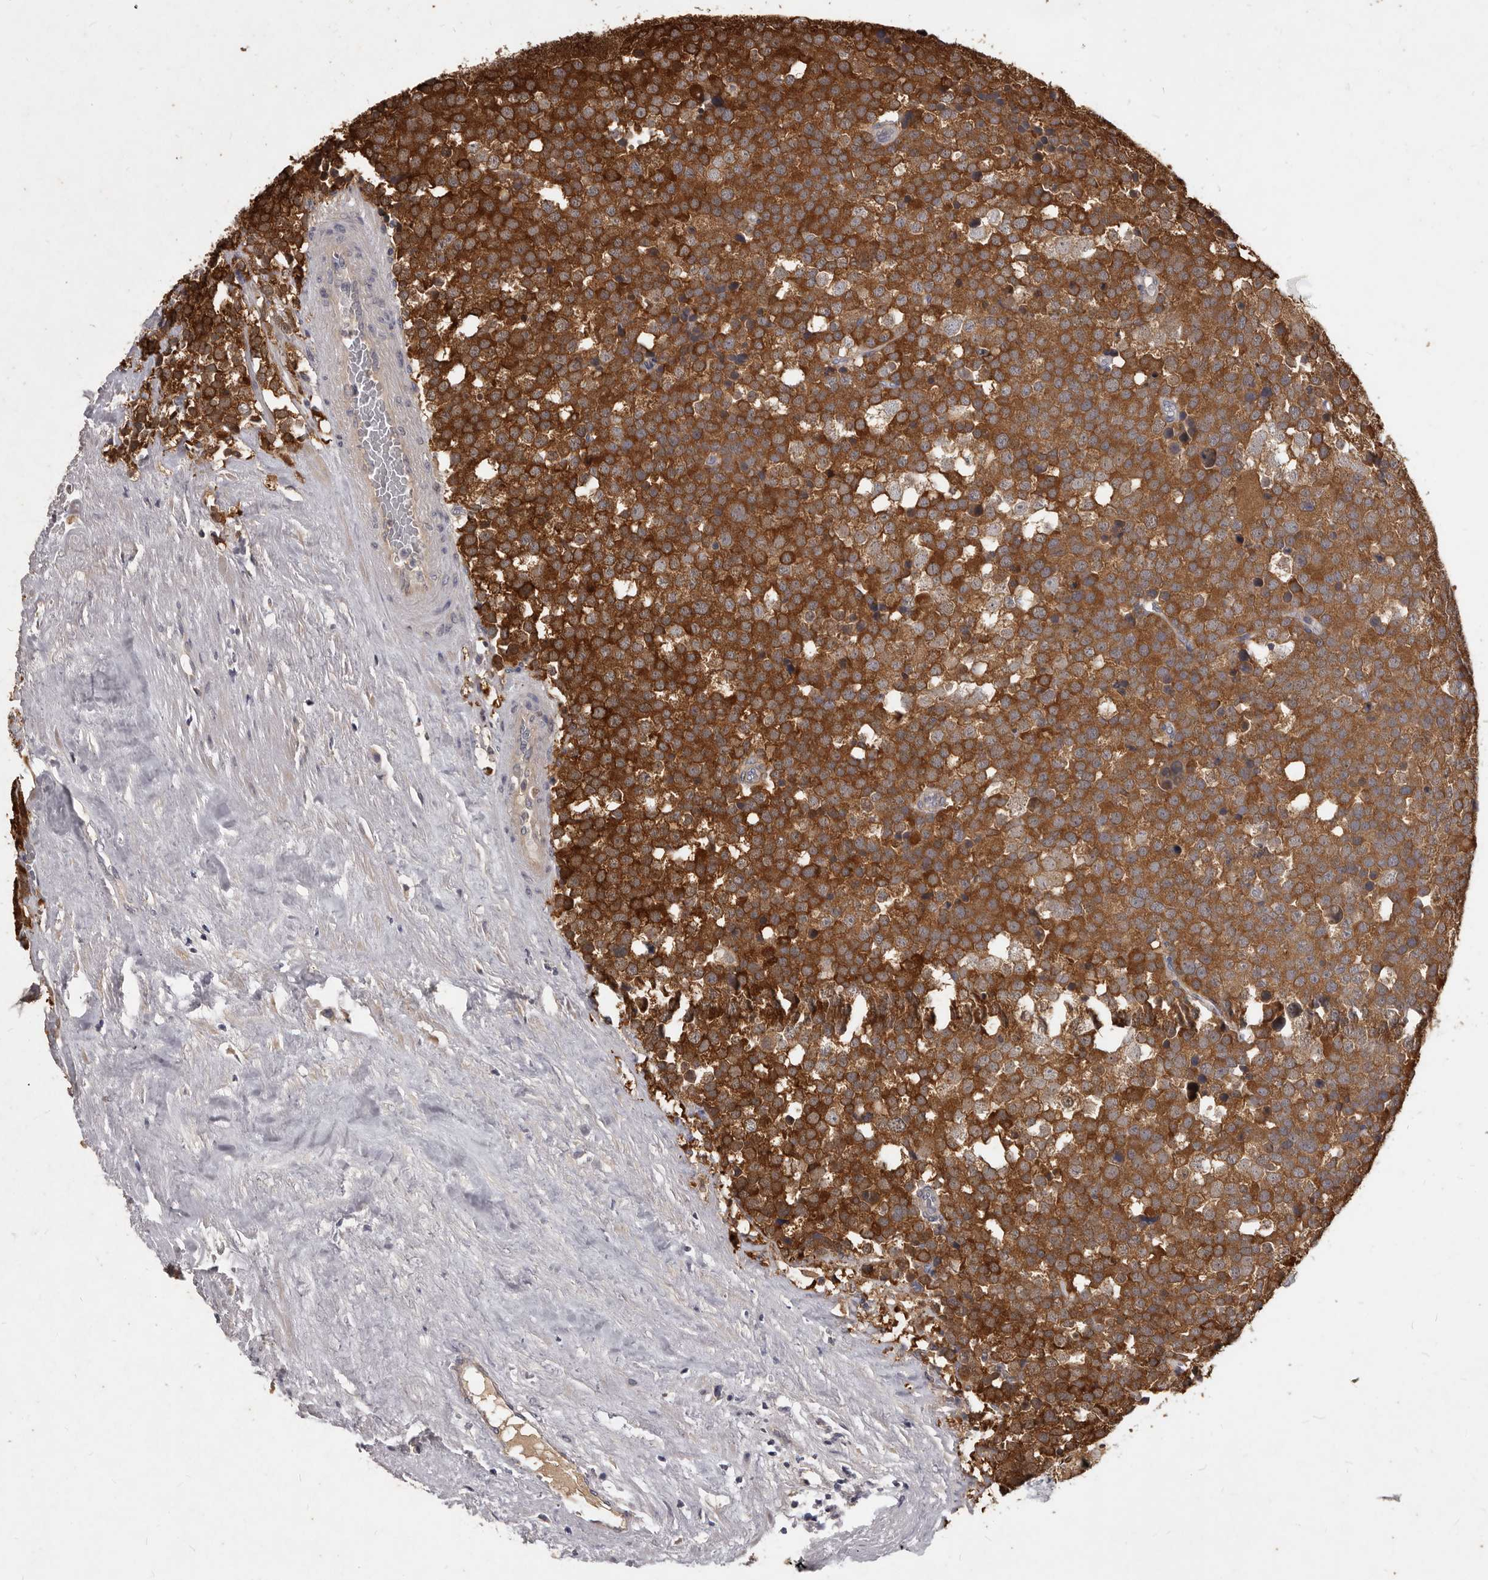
{"staining": {"intensity": "strong", "quantity": ">75%", "location": "cytoplasmic/membranous"}, "tissue": "testis cancer", "cell_type": "Tumor cells", "image_type": "cancer", "snomed": [{"axis": "morphology", "description": "Seminoma, NOS"}, {"axis": "topography", "description": "Testis"}], "caption": "This image exhibits testis cancer (seminoma) stained with immunohistochemistry to label a protein in brown. The cytoplasmic/membranous of tumor cells show strong positivity for the protein. Nuclei are counter-stained blue.", "gene": "GPRC5C", "patient": {"sex": "male", "age": 71}}